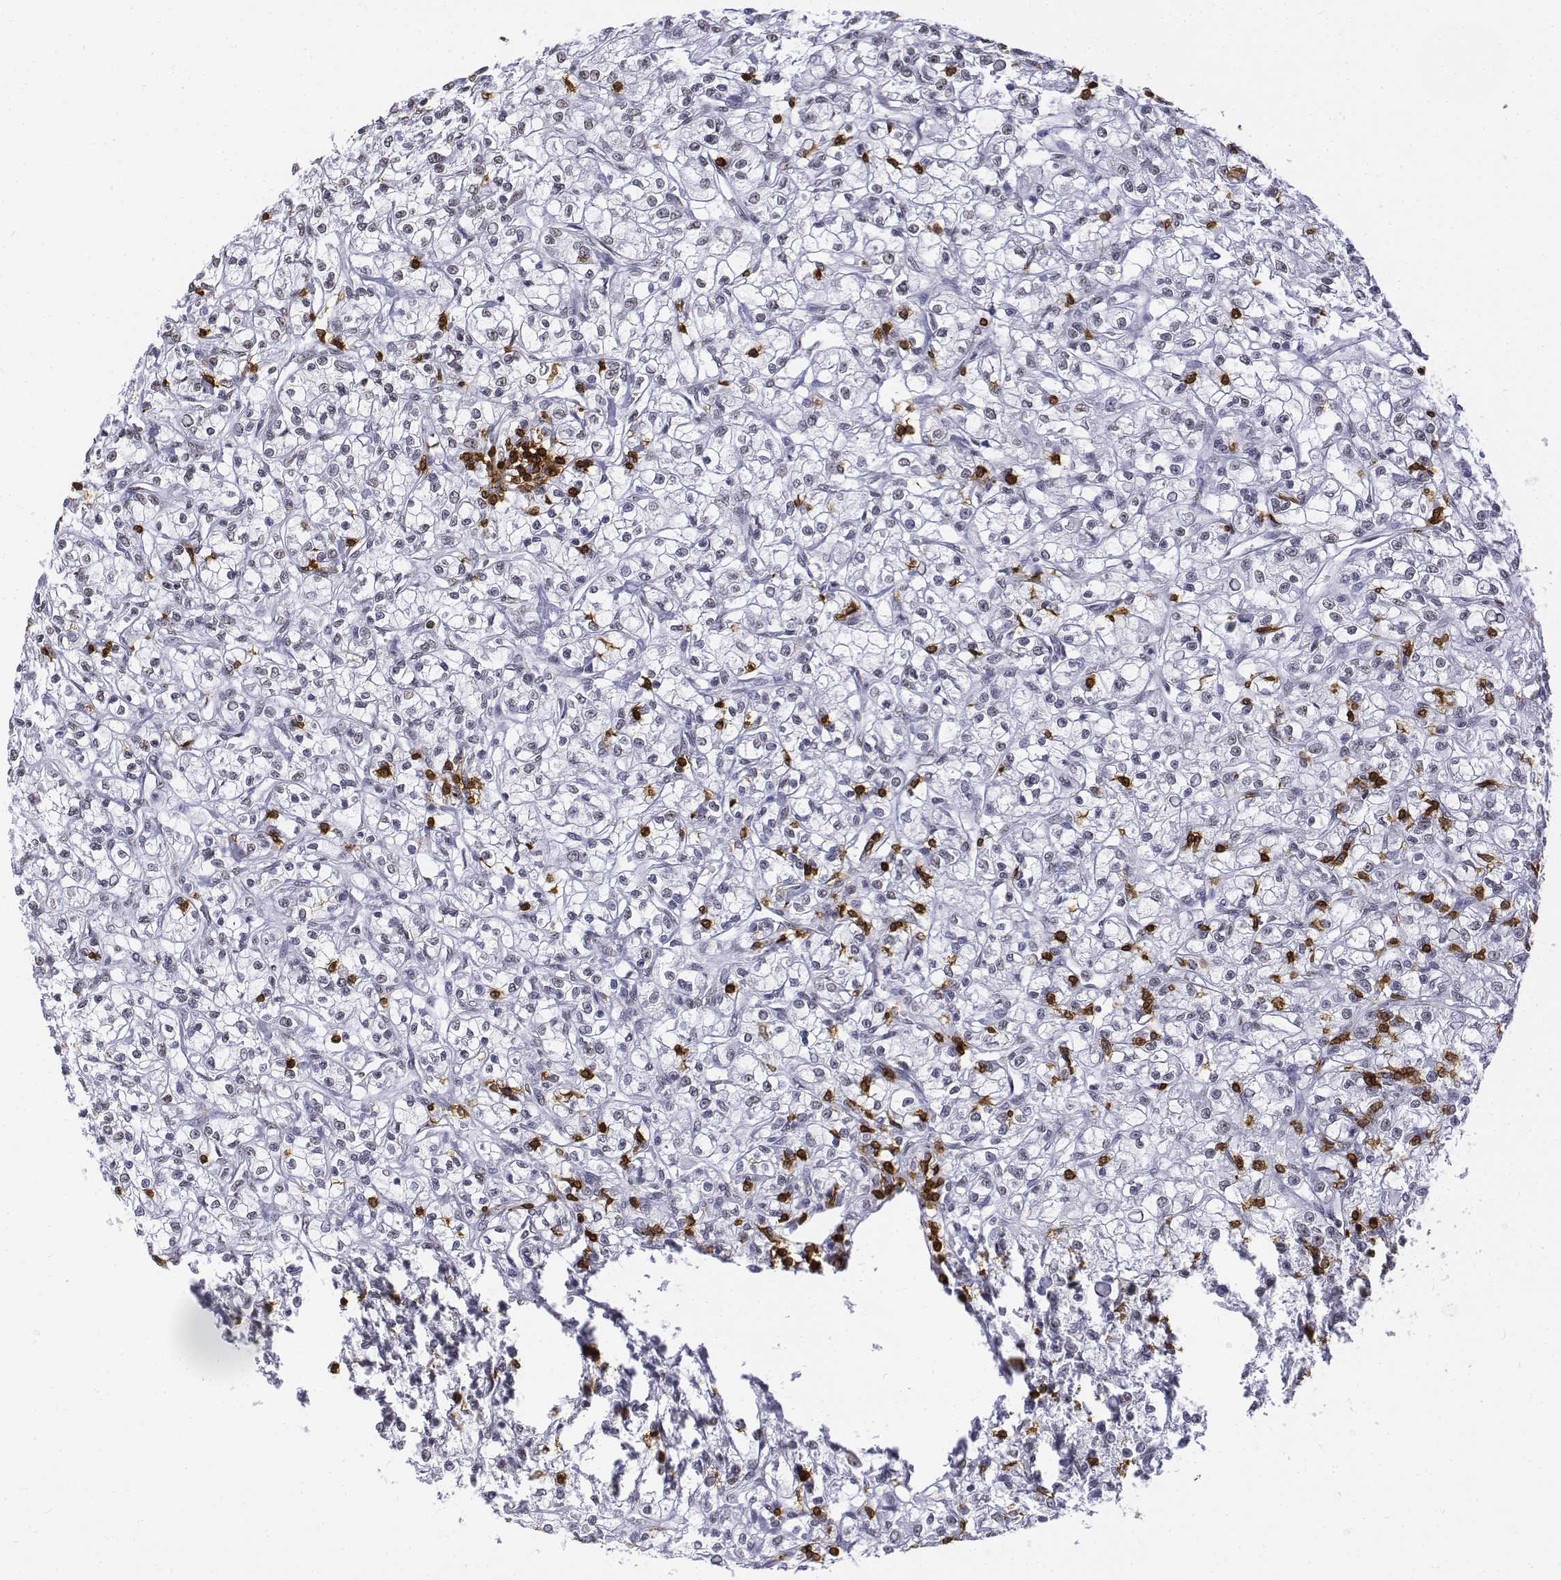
{"staining": {"intensity": "negative", "quantity": "none", "location": "none"}, "tissue": "renal cancer", "cell_type": "Tumor cells", "image_type": "cancer", "snomed": [{"axis": "morphology", "description": "Adenocarcinoma, NOS"}, {"axis": "topography", "description": "Kidney"}], "caption": "DAB immunohistochemical staining of human renal cancer demonstrates no significant positivity in tumor cells.", "gene": "CD3E", "patient": {"sex": "female", "age": 59}}